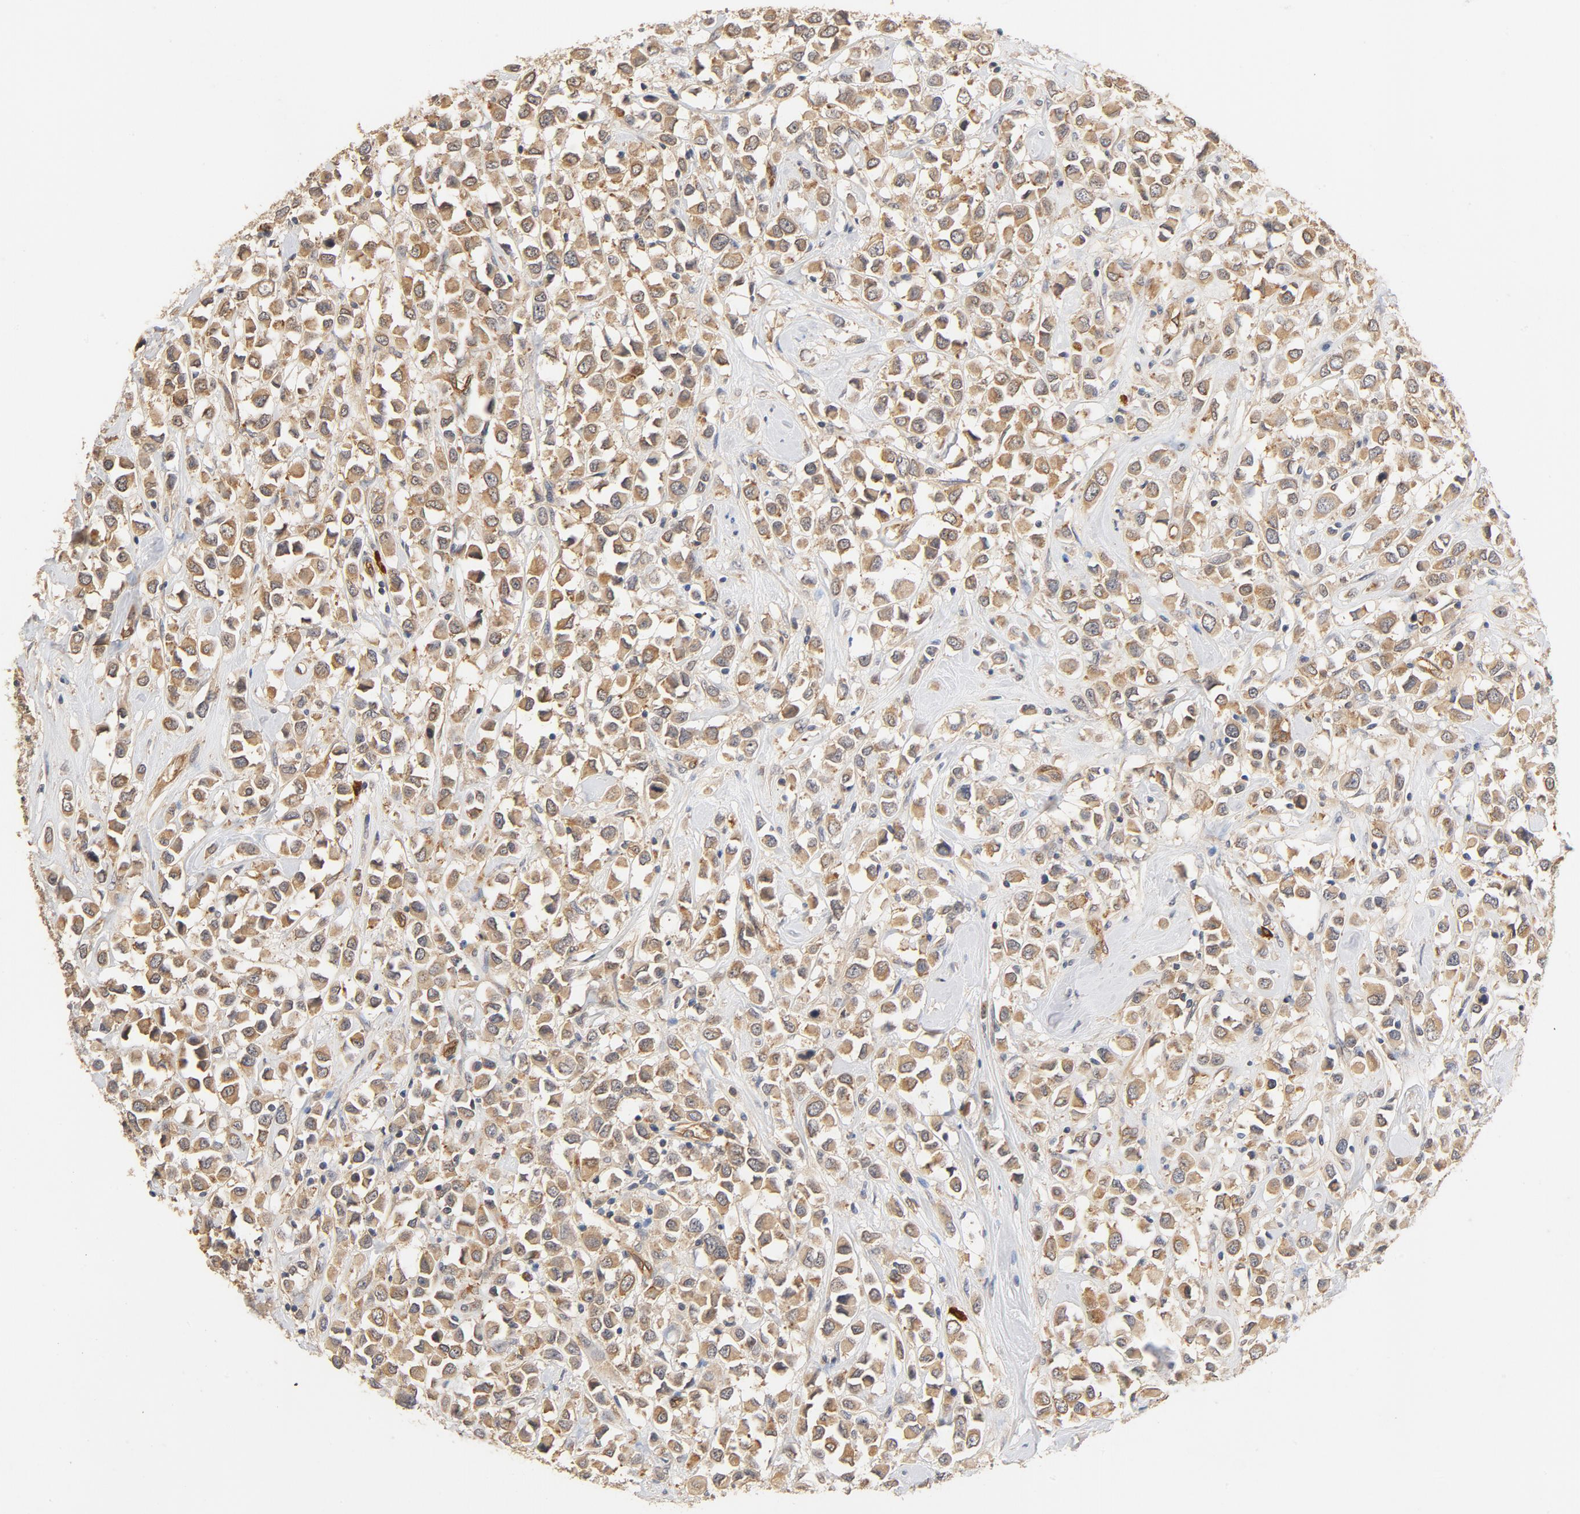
{"staining": {"intensity": "moderate", "quantity": ">75%", "location": "cytoplasmic/membranous"}, "tissue": "breast cancer", "cell_type": "Tumor cells", "image_type": "cancer", "snomed": [{"axis": "morphology", "description": "Duct carcinoma"}, {"axis": "topography", "description": "Breast"}], "caption": "Breast cancer (intraductal carcinoma) stained with a brown dye displays moderate cytoplasmic/membranous positive expression in about >75% of tumor cells.", "gene": "UBE2J1", "patient": {"sex": "female", "age": 61}}